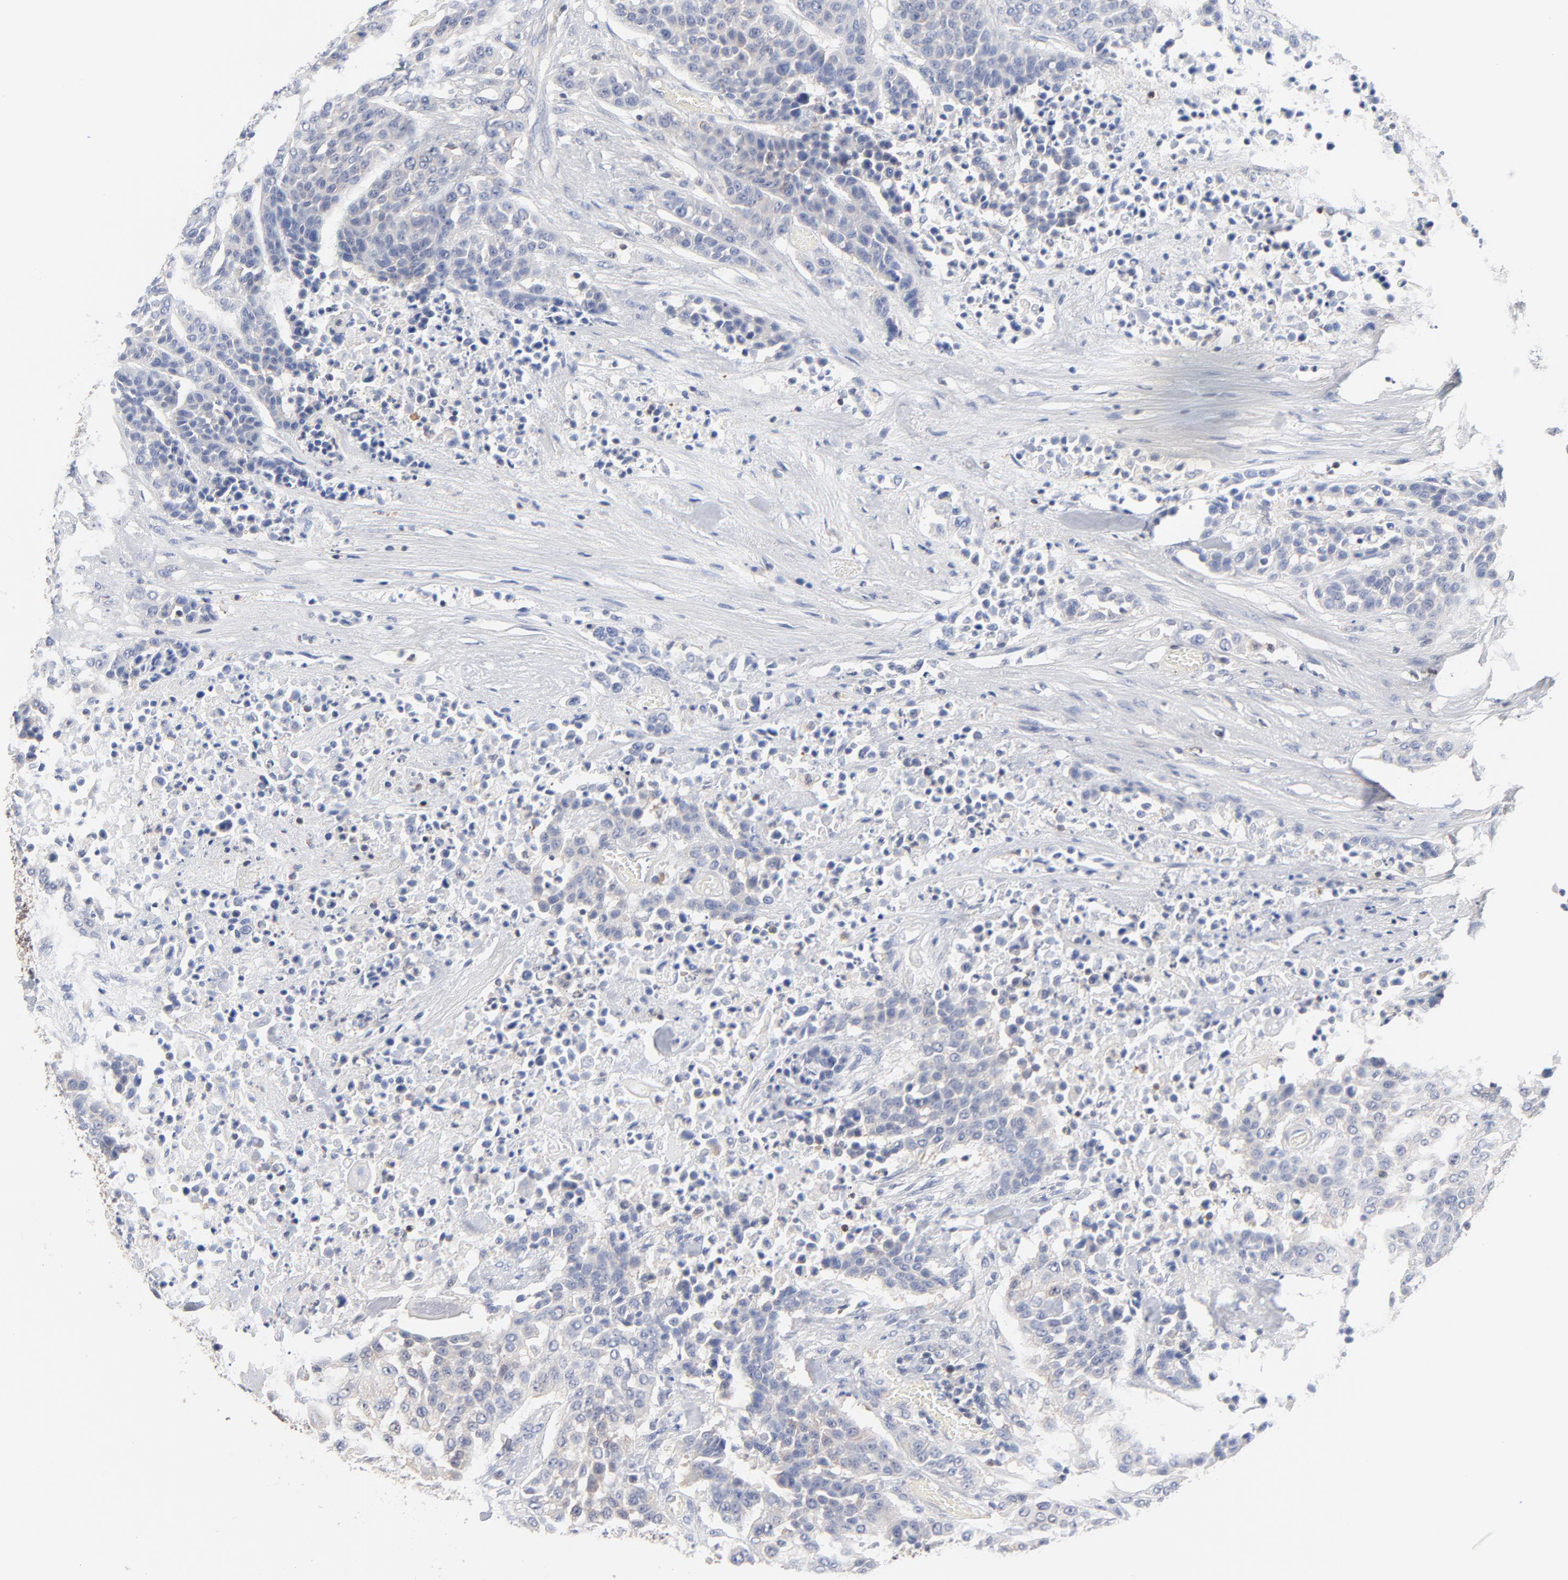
{"staining": {"intensity": "negative", "quantity": "none", "location": "none"}, "tissue": "urothelial cancer", "cell_type": "Tumor cells", "image_type": "cancer", "snomed": [{"axis": "morphology", "description": "Urothelial carcinoma, High grade"}, {"axis": "topography", "description": "Urinary bladder"}], "caption": "DAB (3,3'-diaminobenzidine) immunohistochemical staining of urothelial carcinoma (high-grade) reveals no significant staining in tumor cells.", "gene": "CAB39L", "patient": {"sex": "male", "age": 74}}